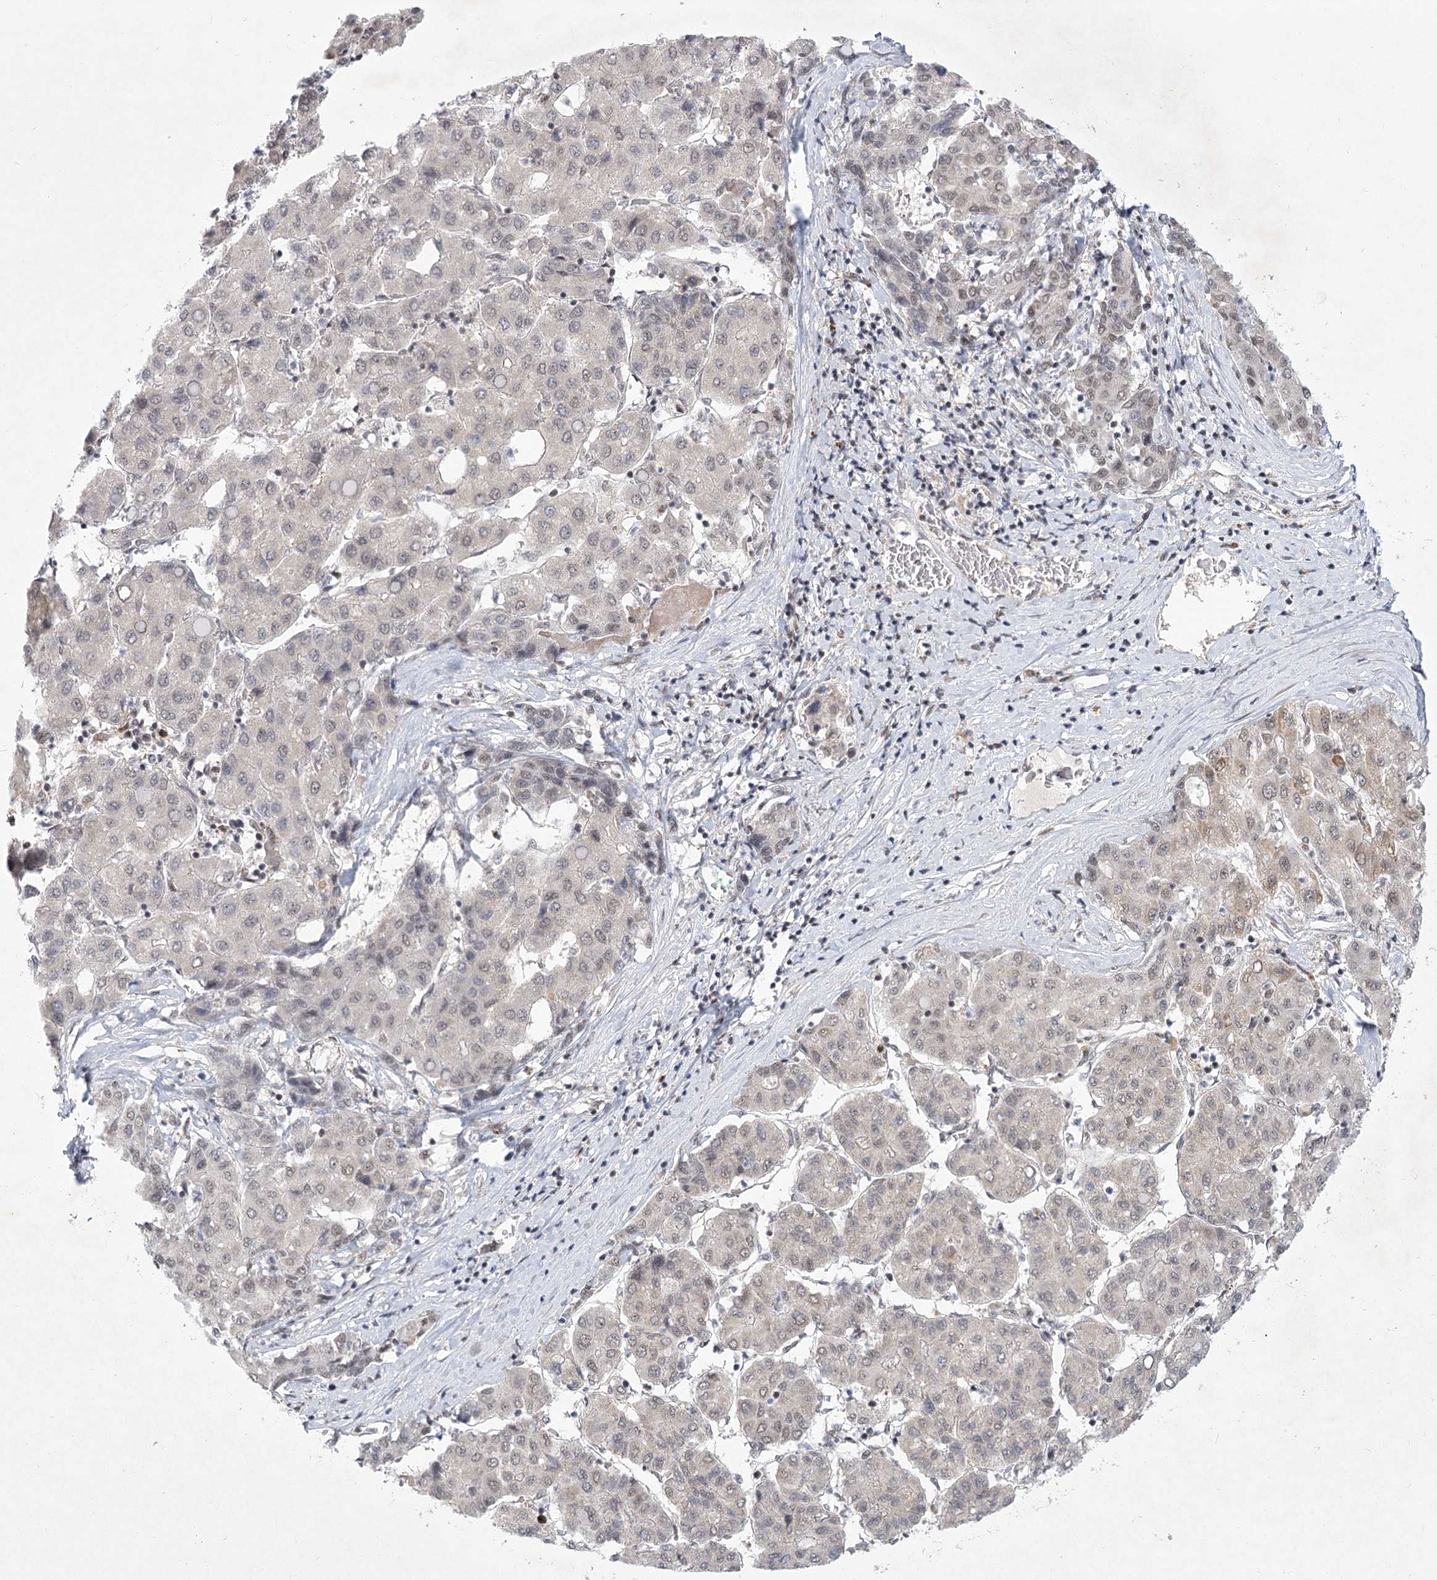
{"staining": {"intensity": "weak", "quantity": "25%-75%", "location": "nuclear"}, "tissue": "liver cancer", "cell_type": "Tumor cells", "image_type": "cancer", "snomed": [{"axis": "morphology", "description": "Carcinoma, Hepatocellular, NOS"}, {"axis": "topography", "description": "Liver"}], "caption": "High-power microscopy captured an immunohistochemistry (IHC) image of liver cancer, revealing weak nuclear staining in about 25%-75% of tumor cells. Using DAB (3,3'-diaminobenzidine) (brown) and hematoxylin (blue) stains, captured at high magnification using brightfield microscopy.", "gene": "CIB4", "patient": {"sex": "male", "age": 65}}